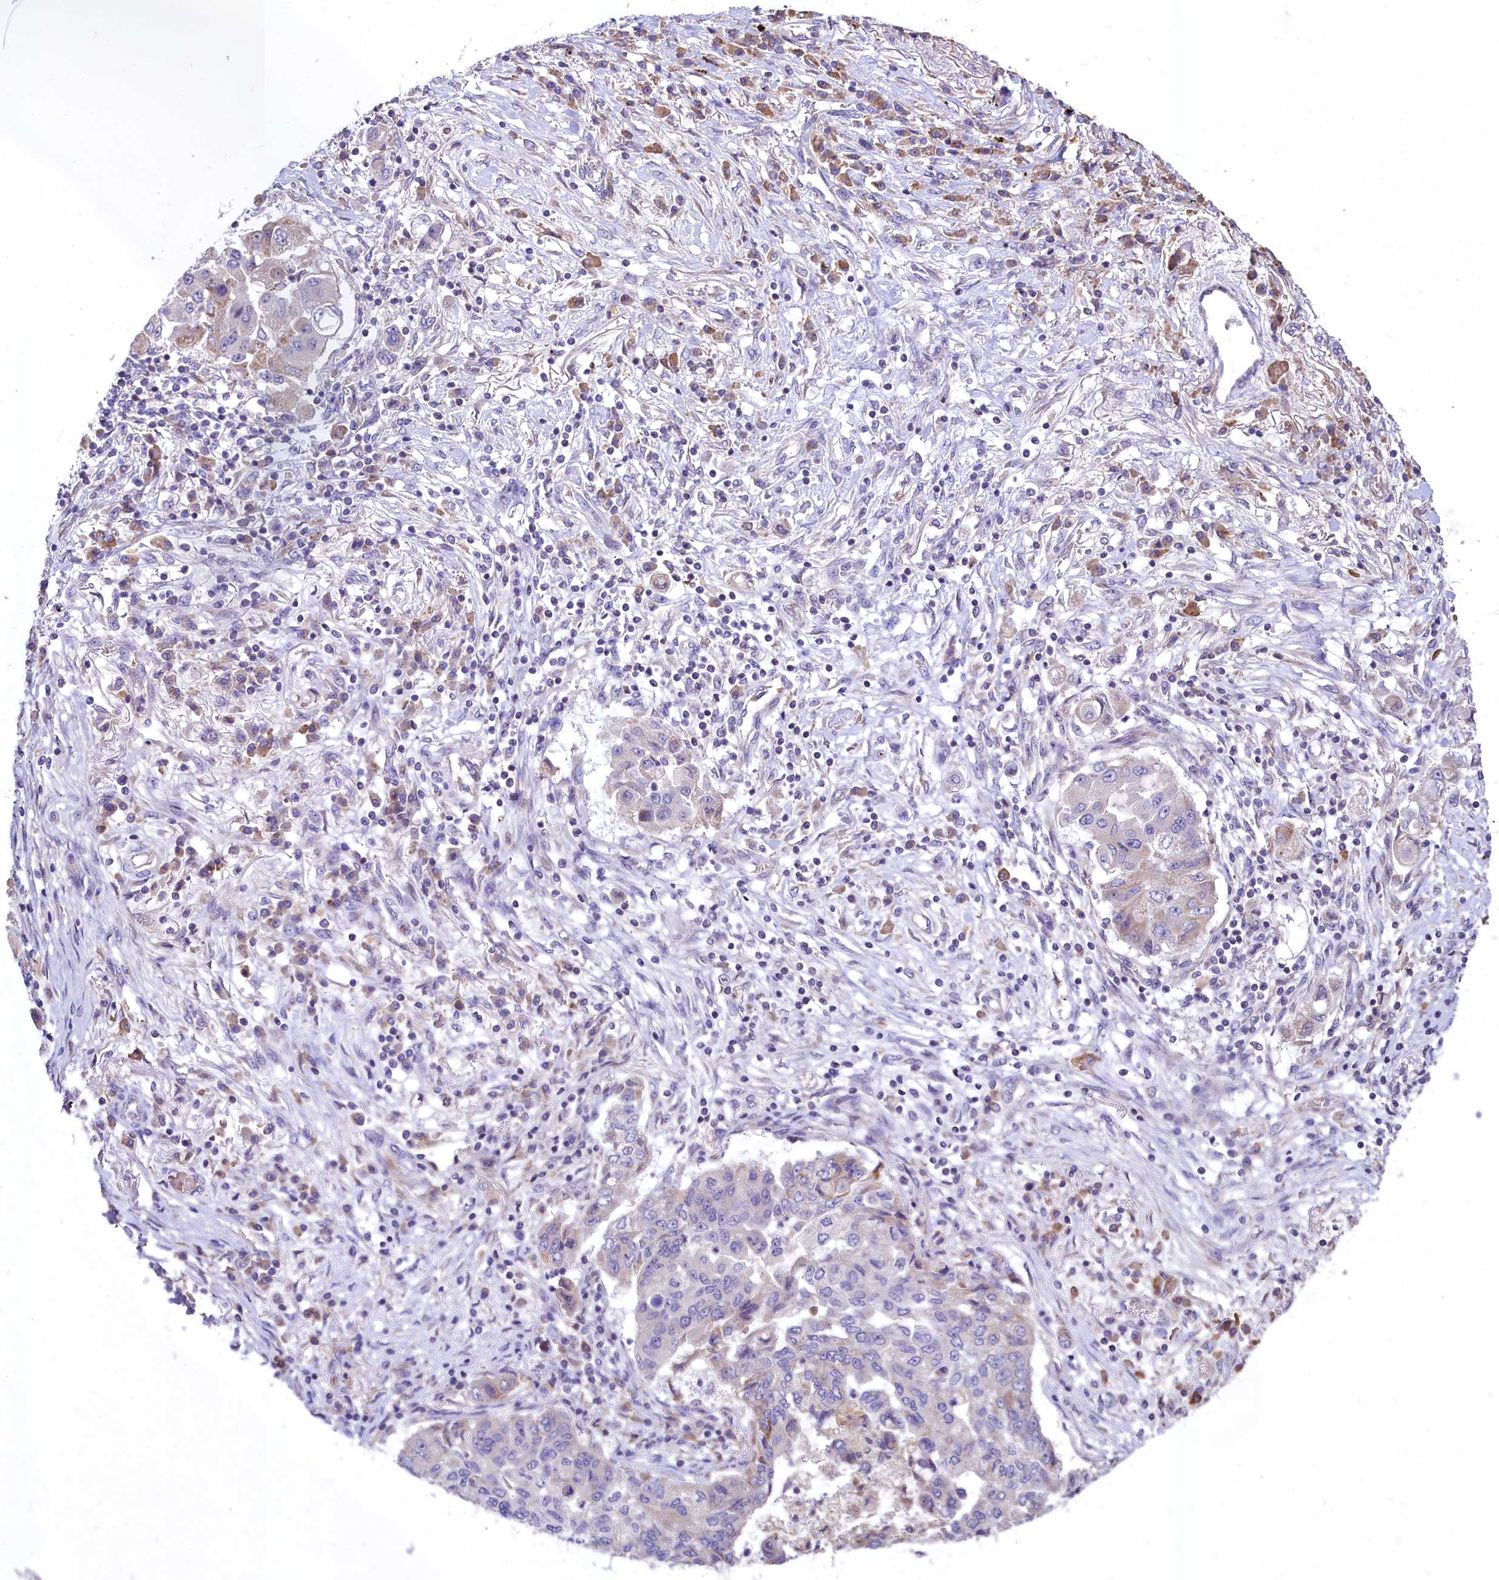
{"staining": {"intensity": "negative", "quantity": "none", "location": "none"}, "tissue": "lung cancer", "cell_type": "Tumor cells", "image_type": "cancer", "snomed": [{"axis": "morphology", "description": "Squamous cell carcinoma, NOS"}, {"axis": "topography", "description": "Lung"}], "caption": "Human lung squamous cell carcinoma stained for a protein using IHC reveals no expression in tumor cells.", "gene": "HPS6", "patient": {"sex": "male", "age": 74}}